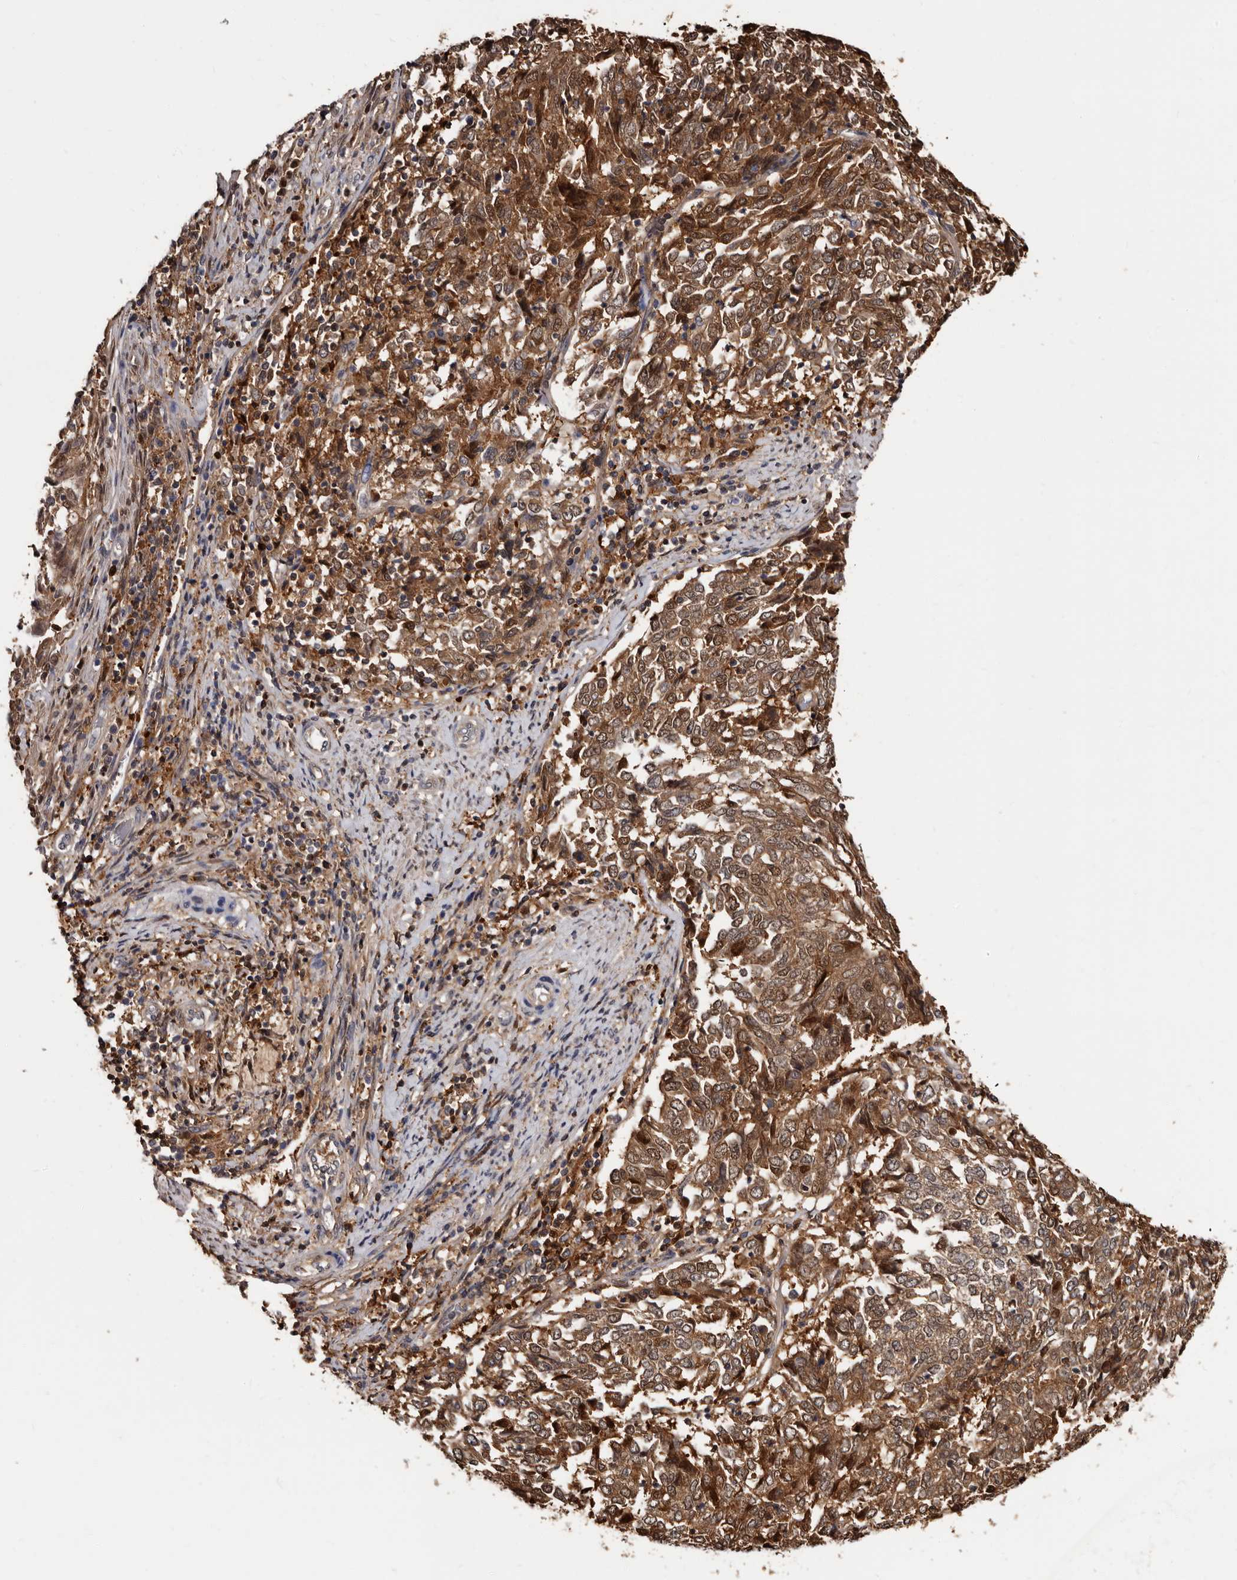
{"staining": {"intensity": "strong", "quantity": "25%-75%", "location": "cytoplasmic/membranous,nuclear"}, "tissue": "endometrial cancer", "cell_type": "Tumor cells", "image_type": "cancer", "snomed": [{"axis": "morphology", "description": "Adenocarcinoma, NOS"}, {"axis": "topography", "description": "Endometrium"}], "caption": "A brown stain shows strong cytoplasmic/membranous and nuclear positivity of a protein in human endometrial cancer tumor cells.", "gene": "DNPH1", "patient": {"sex": "female", "age": 80}}